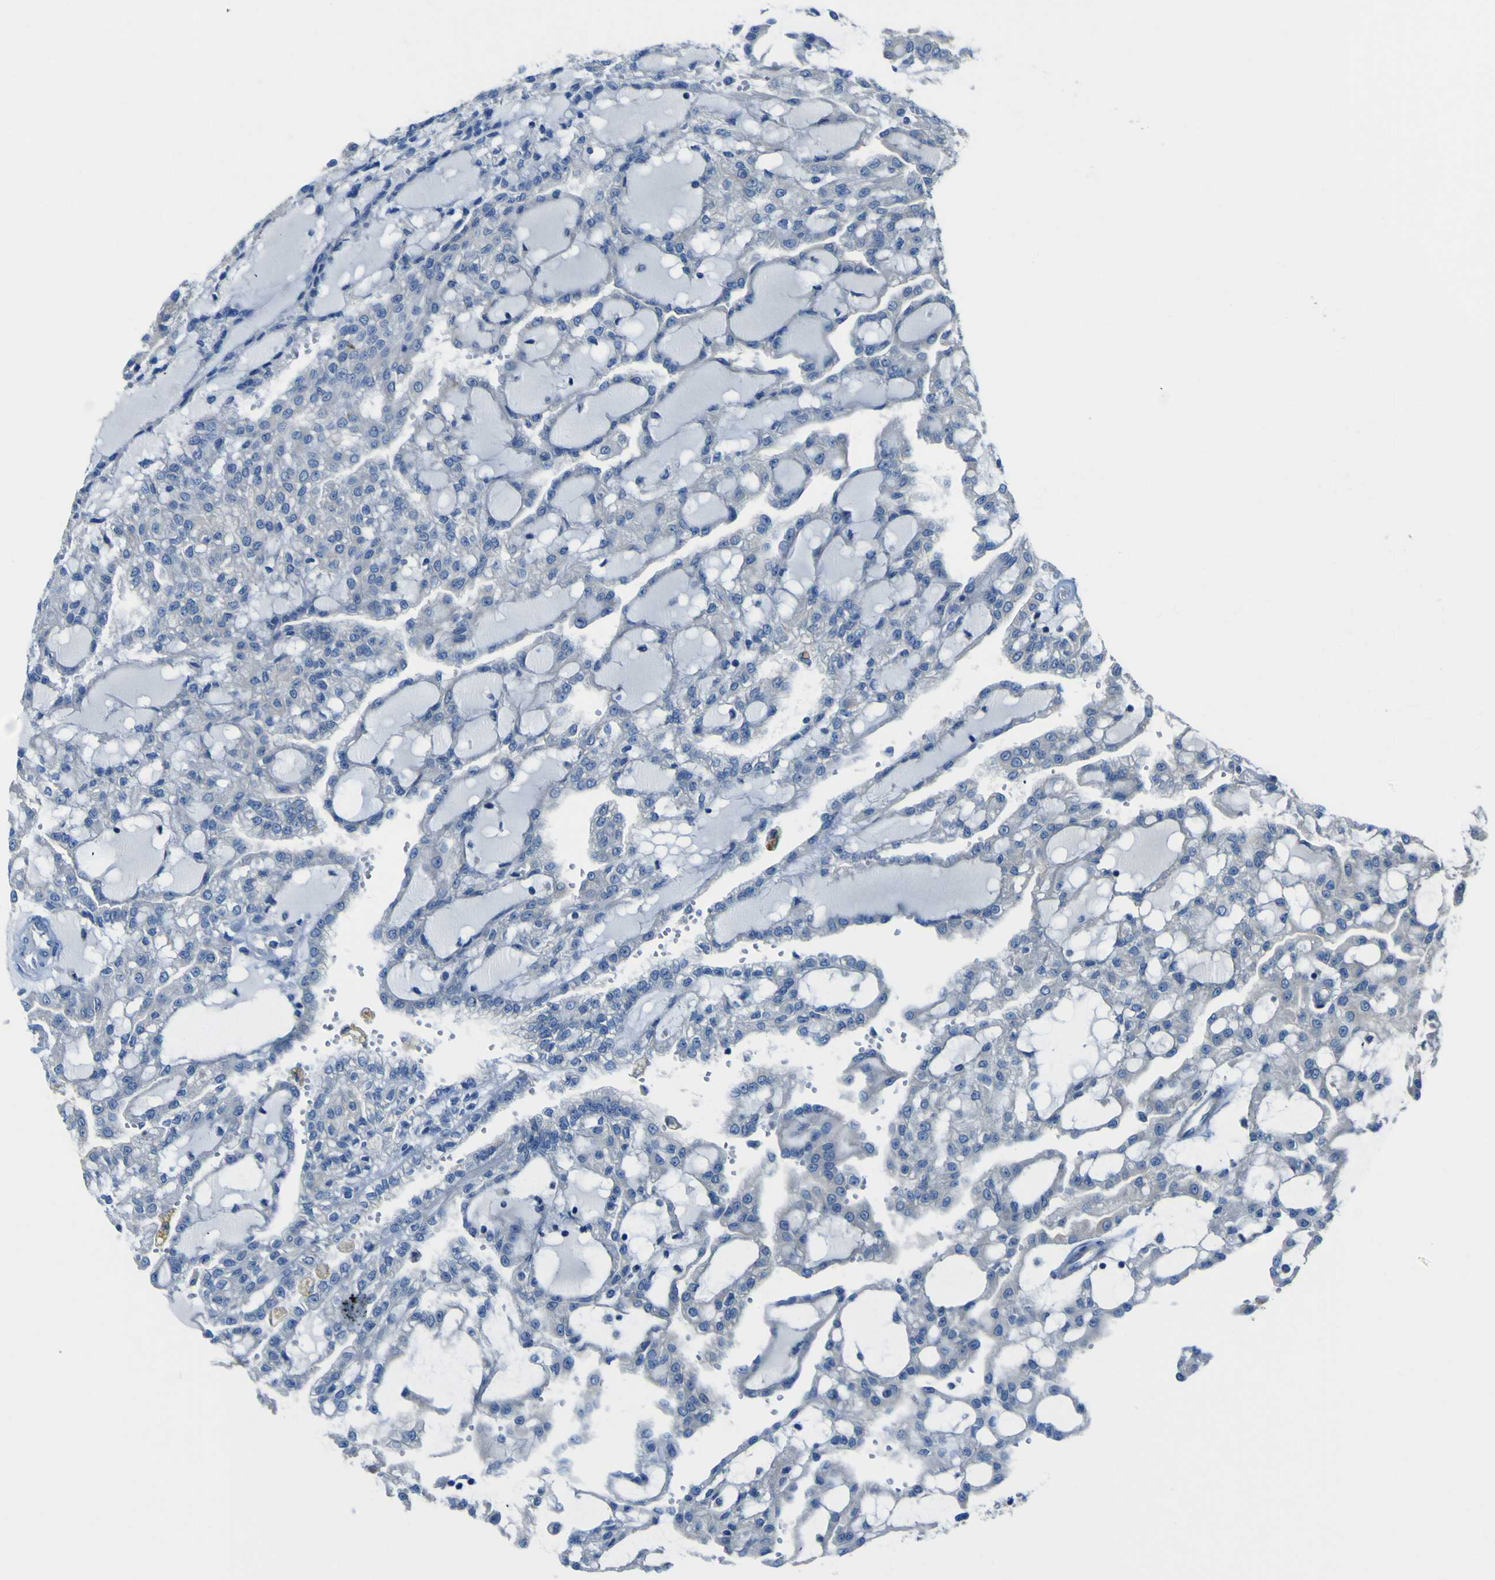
{"staining": {"intensity": "negative", "quantity": "none", "location": "none"}, "tissue": "renal cancer", "cell_type": "Tumor cells", "image_type": "cancer", "snomed": [{"axis": "morphology", "description": "Adenocarcinoma, NOS"}, {"axis": "topography", "description": "Kidney"}], "caption": "An IHC image of renal adenocarcinoma is shown. There is no staining in tumor cells of renal adenocarcinoma.", "gene": "ADGRA2", "patient": {"sex": "male", "age": 63}}